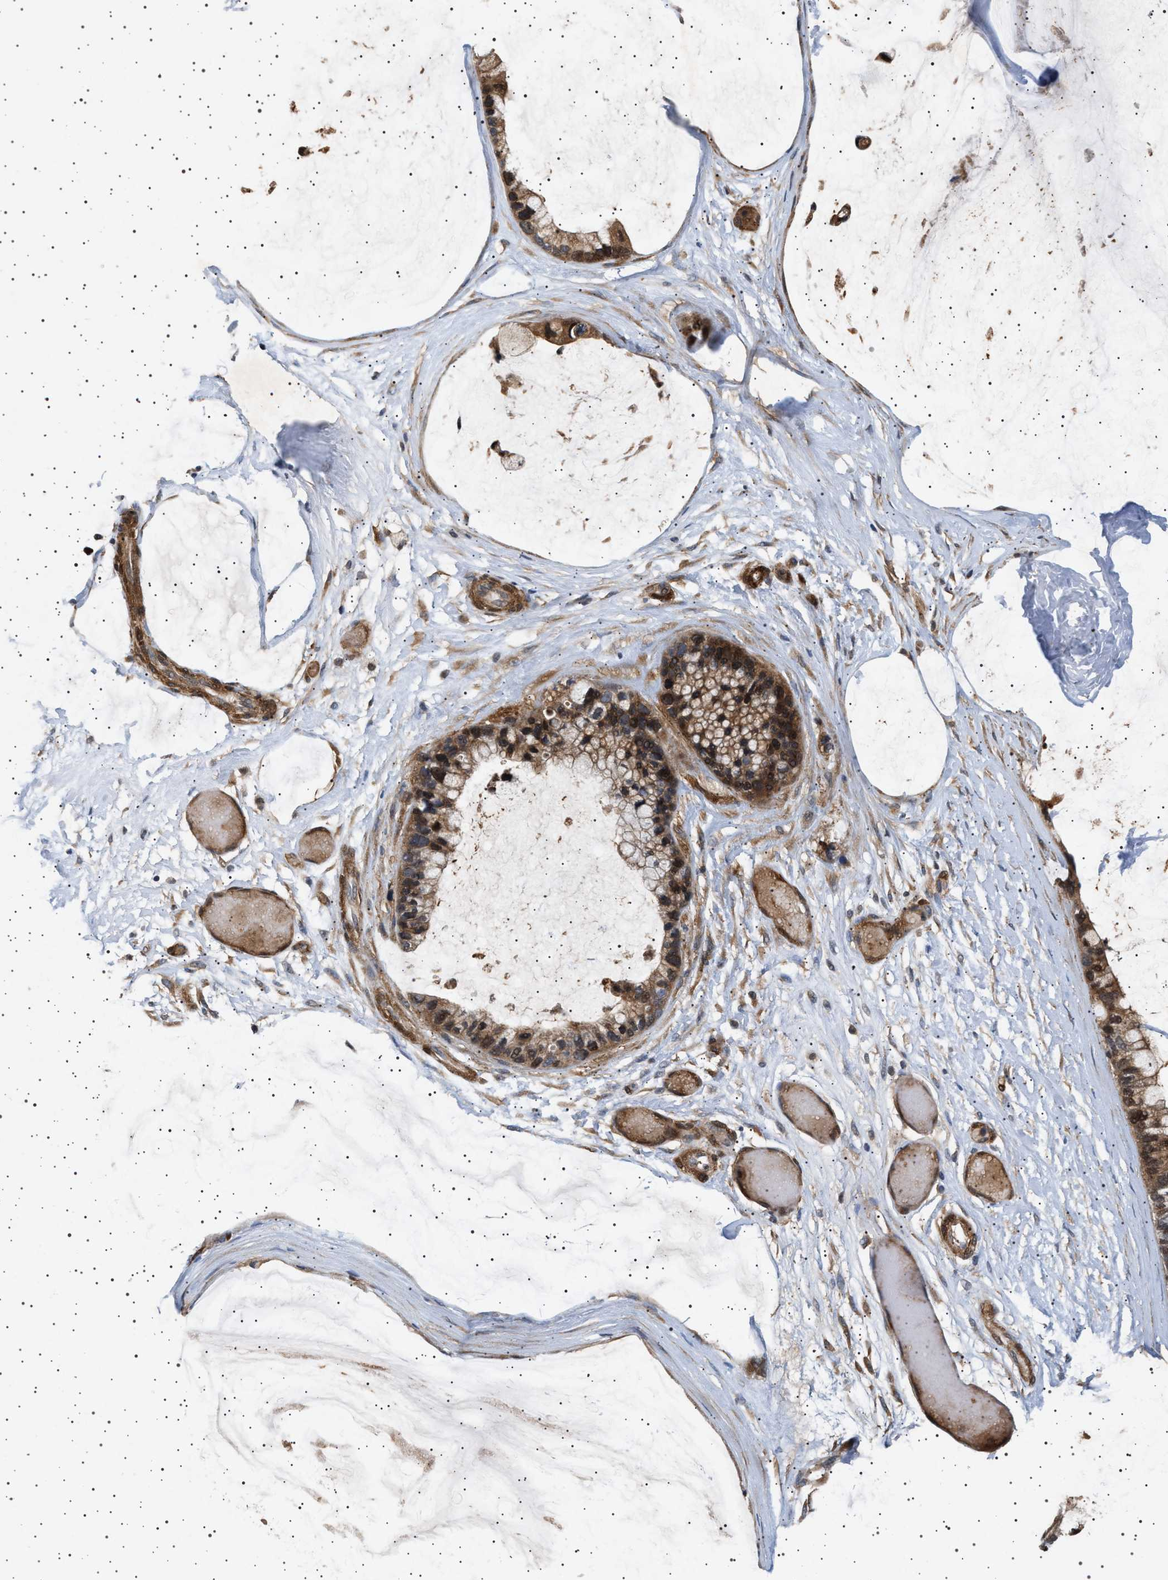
{"staining": {"intensity": "moderate", "quantity": ">75%", "location": "cytoplasmic/membranous"}, "tissue": "ovarian cancer", "cell_type": "Tumor cells", "image_type": "cancer", "snomed": [{"axis": "morphology", "description": "Cystadenocarcinoma, mucinous, NOS"}, {"axis": "topography", "description": "Ovary"}], "caption": "Immunohistochemistry (IHC) (DAB) staining of human ovarian cancer reveals moderate cytoplasmic/membranous protein staining in approximately >75% of tumor cells.", "gene": "GUCY1B1", "patient": {"sex": "female", "age": 39}}